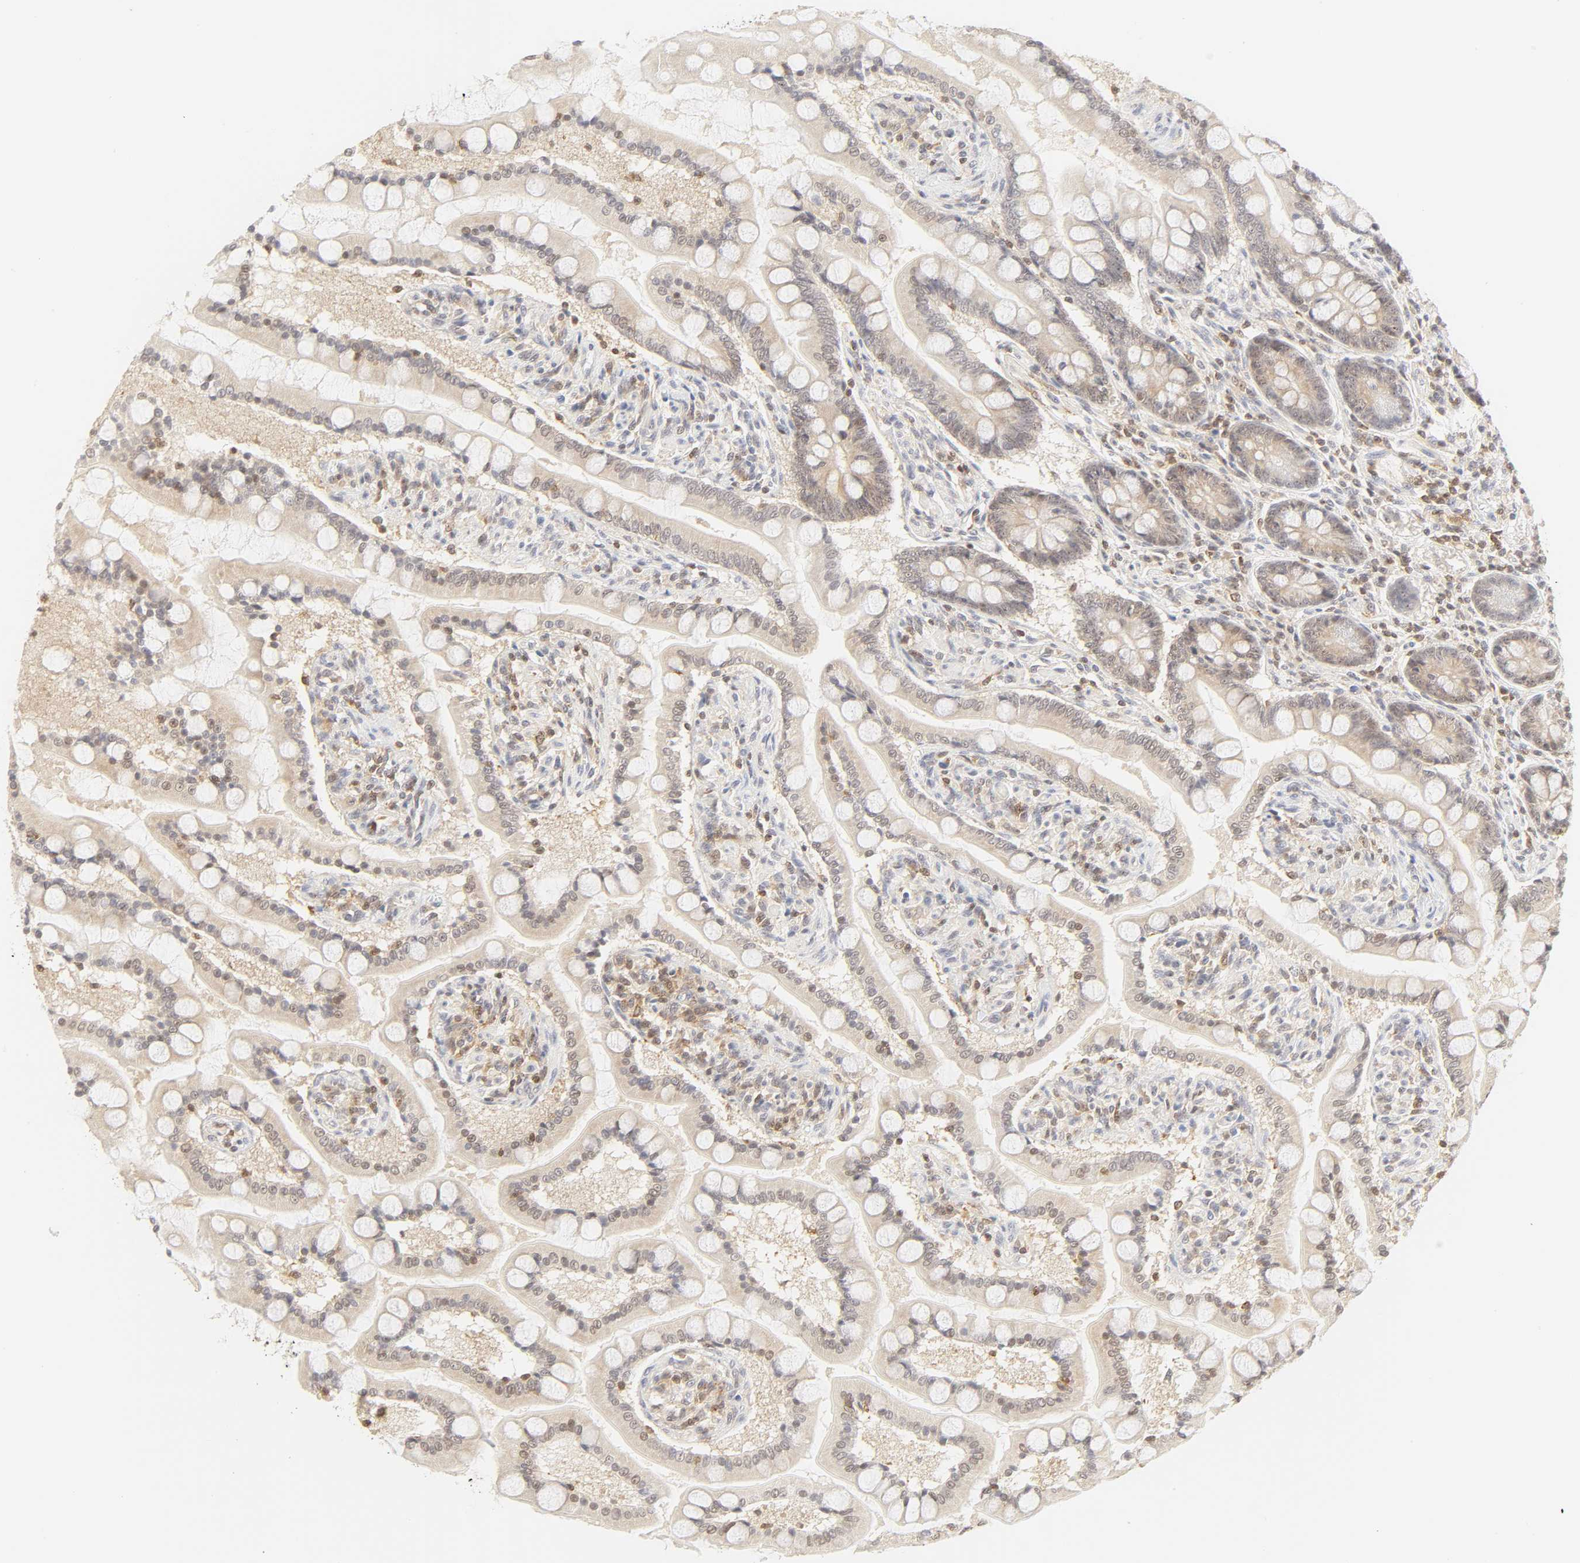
{"staining": {"intensity": "moderate", "quantity": ">75%", "location": "cytoplasmic/membranous,nuclear"}, "tissue": "small intestine", "cell_type": "Glandular cells", "image_type": "normal", "snomed": [{"axis": "morphology", "description": "Normal tissue, NOS"}, {"axis": "topography", "description": "Small intestine"}], "caption": "Moderate cytoplasmic/membranous,nuclear protein positivity is present in about >75% of glandular cells in small intestine.", "gene": "KIF2A", "patient": {"sex": "male", "age": 41}}